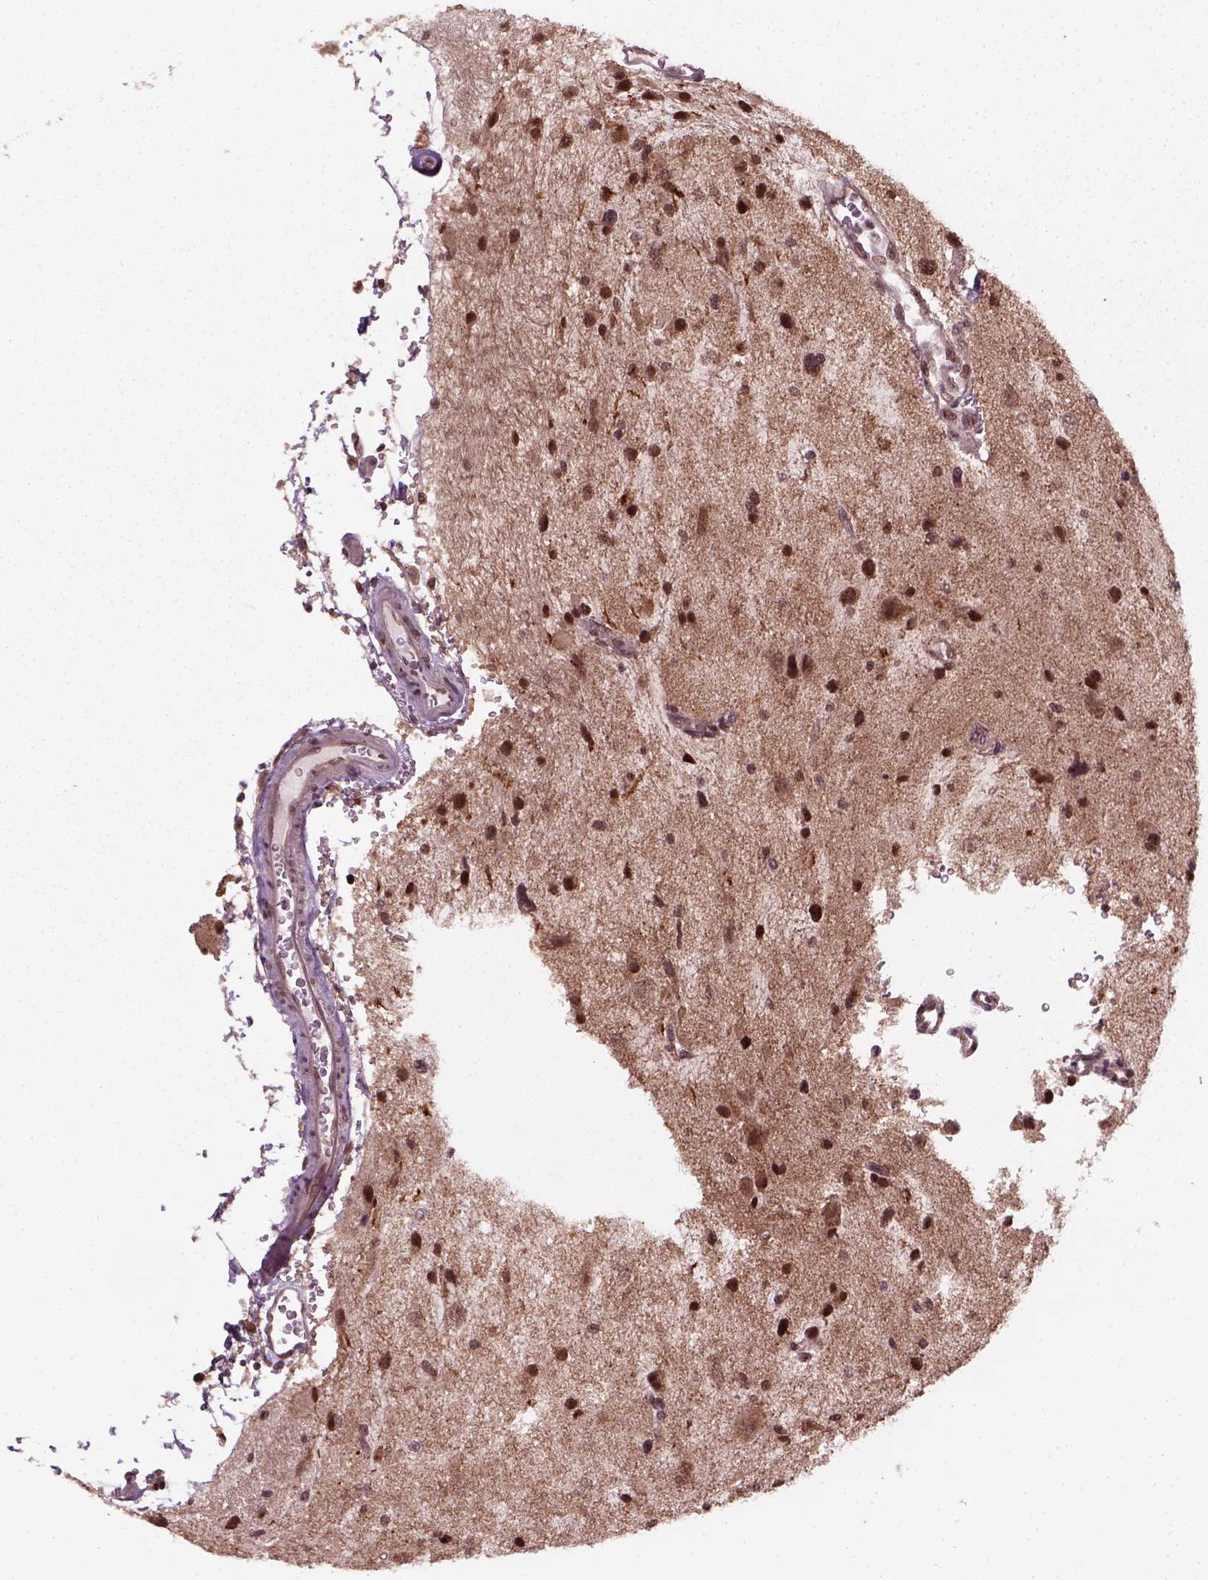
{"staining": {"intensity": "strong", "quantity": ">75%", "location": "nuclear"}, "tissue": "glioma", "cell_type": "Tumor cells", "image_type": "cancer", "snomed": [{"axis": "morphology", "description": "Glioma, malignant, Low grade"}, {"axis": "topography", "description": "Brain"}], "caption": "Glioma stained with a protein marker displays strong staining in tumor cells.", "gene": "NUDT9", "patient": {"sex": "female", "age": 32}}